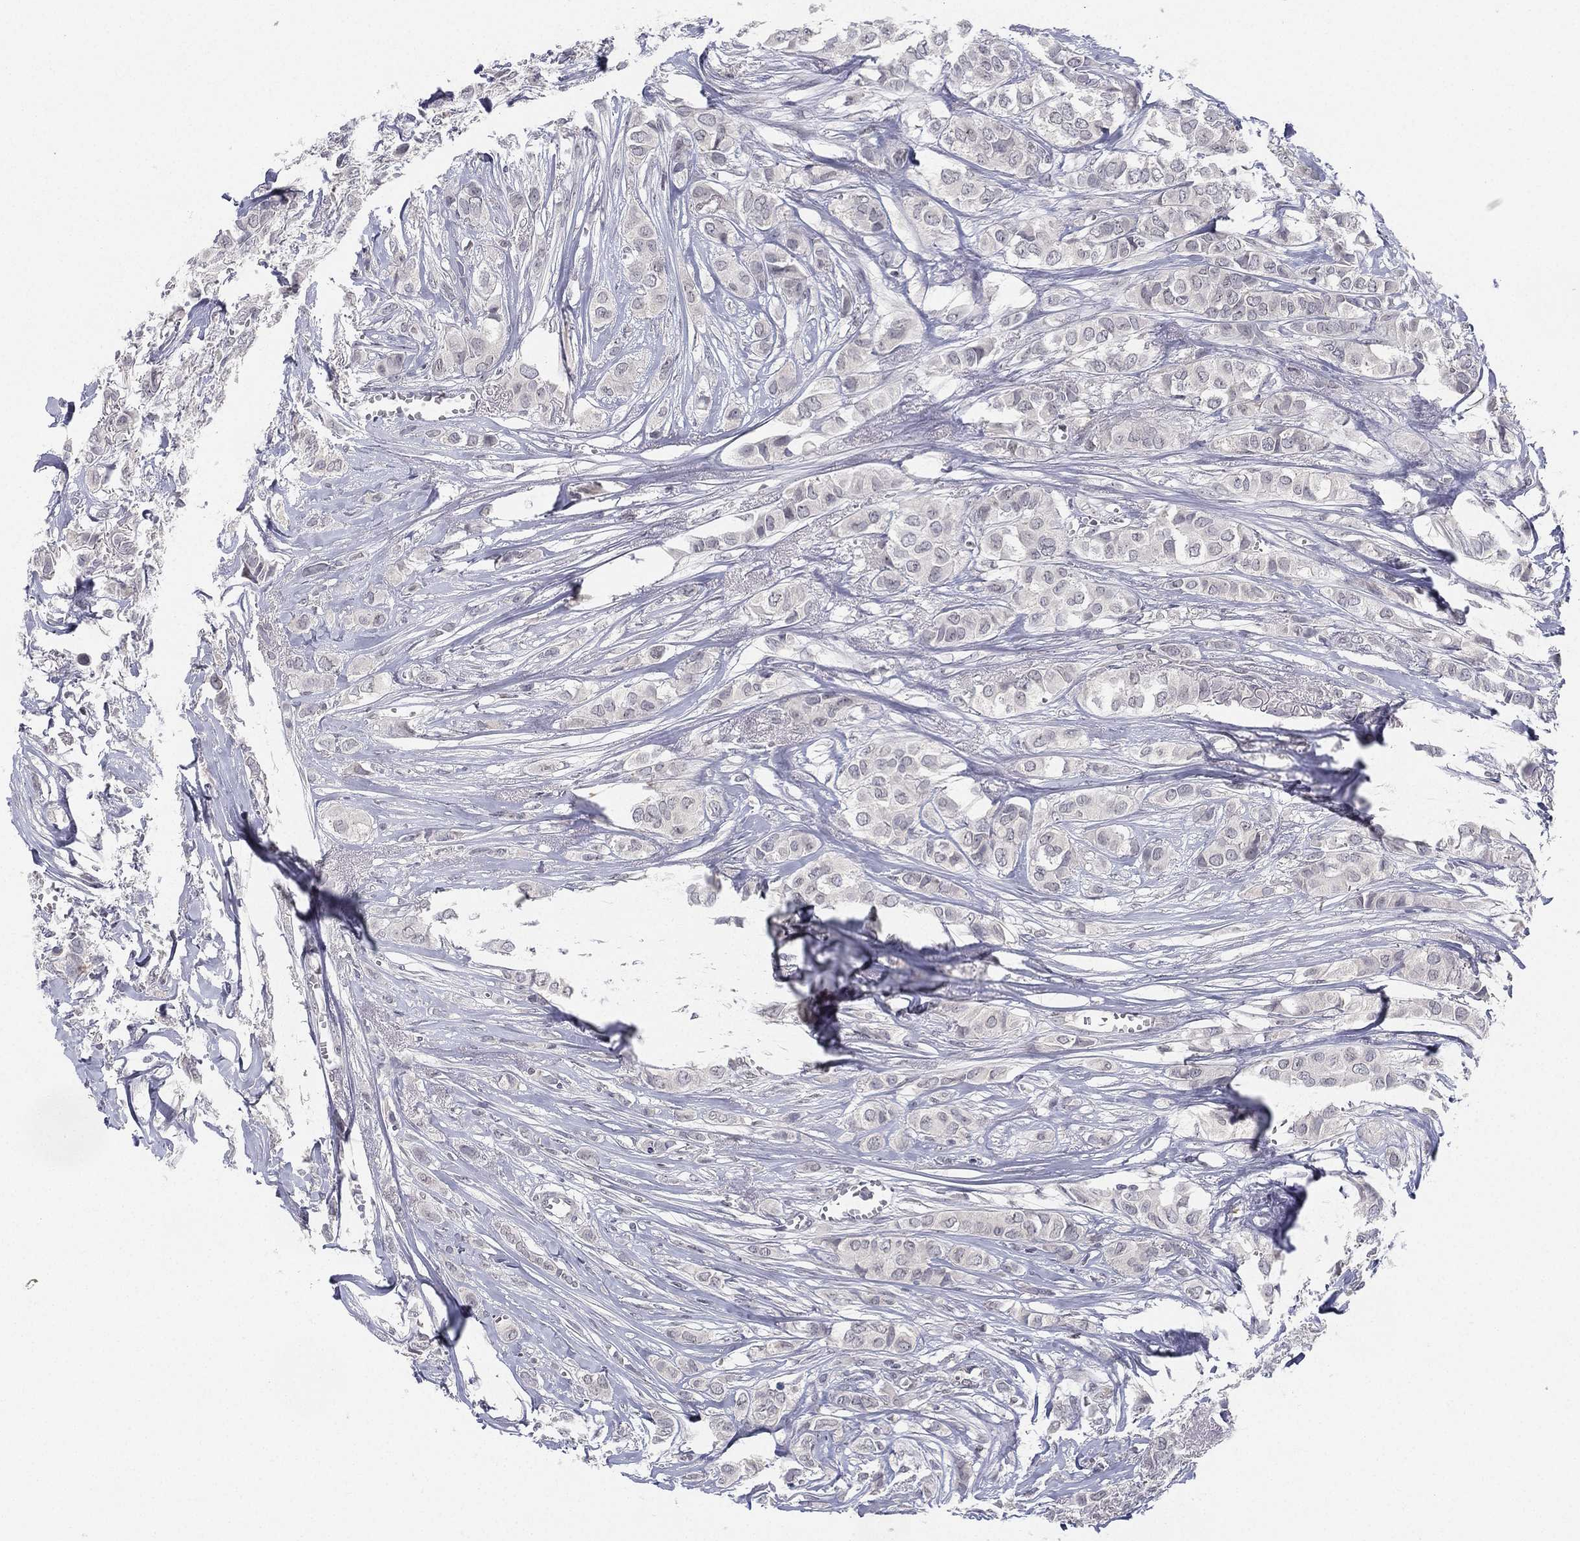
{"staining": {"intensity": "negative", "quantity": "none", "location": "none"}, "tissue": "breast cancer", "cell_type": "Tumor cells", "image_type": "cancer", "snomed": [{"axis": "morphology", "description": "Duct carcinoma"}, {"axis": "topography", "description": "Breast"}], "caption": "The histopathology image displays no staining of tumor cells in breast cancer.", "gene": "MS4A8", "patient": {"sex": "female", "age": 85}}